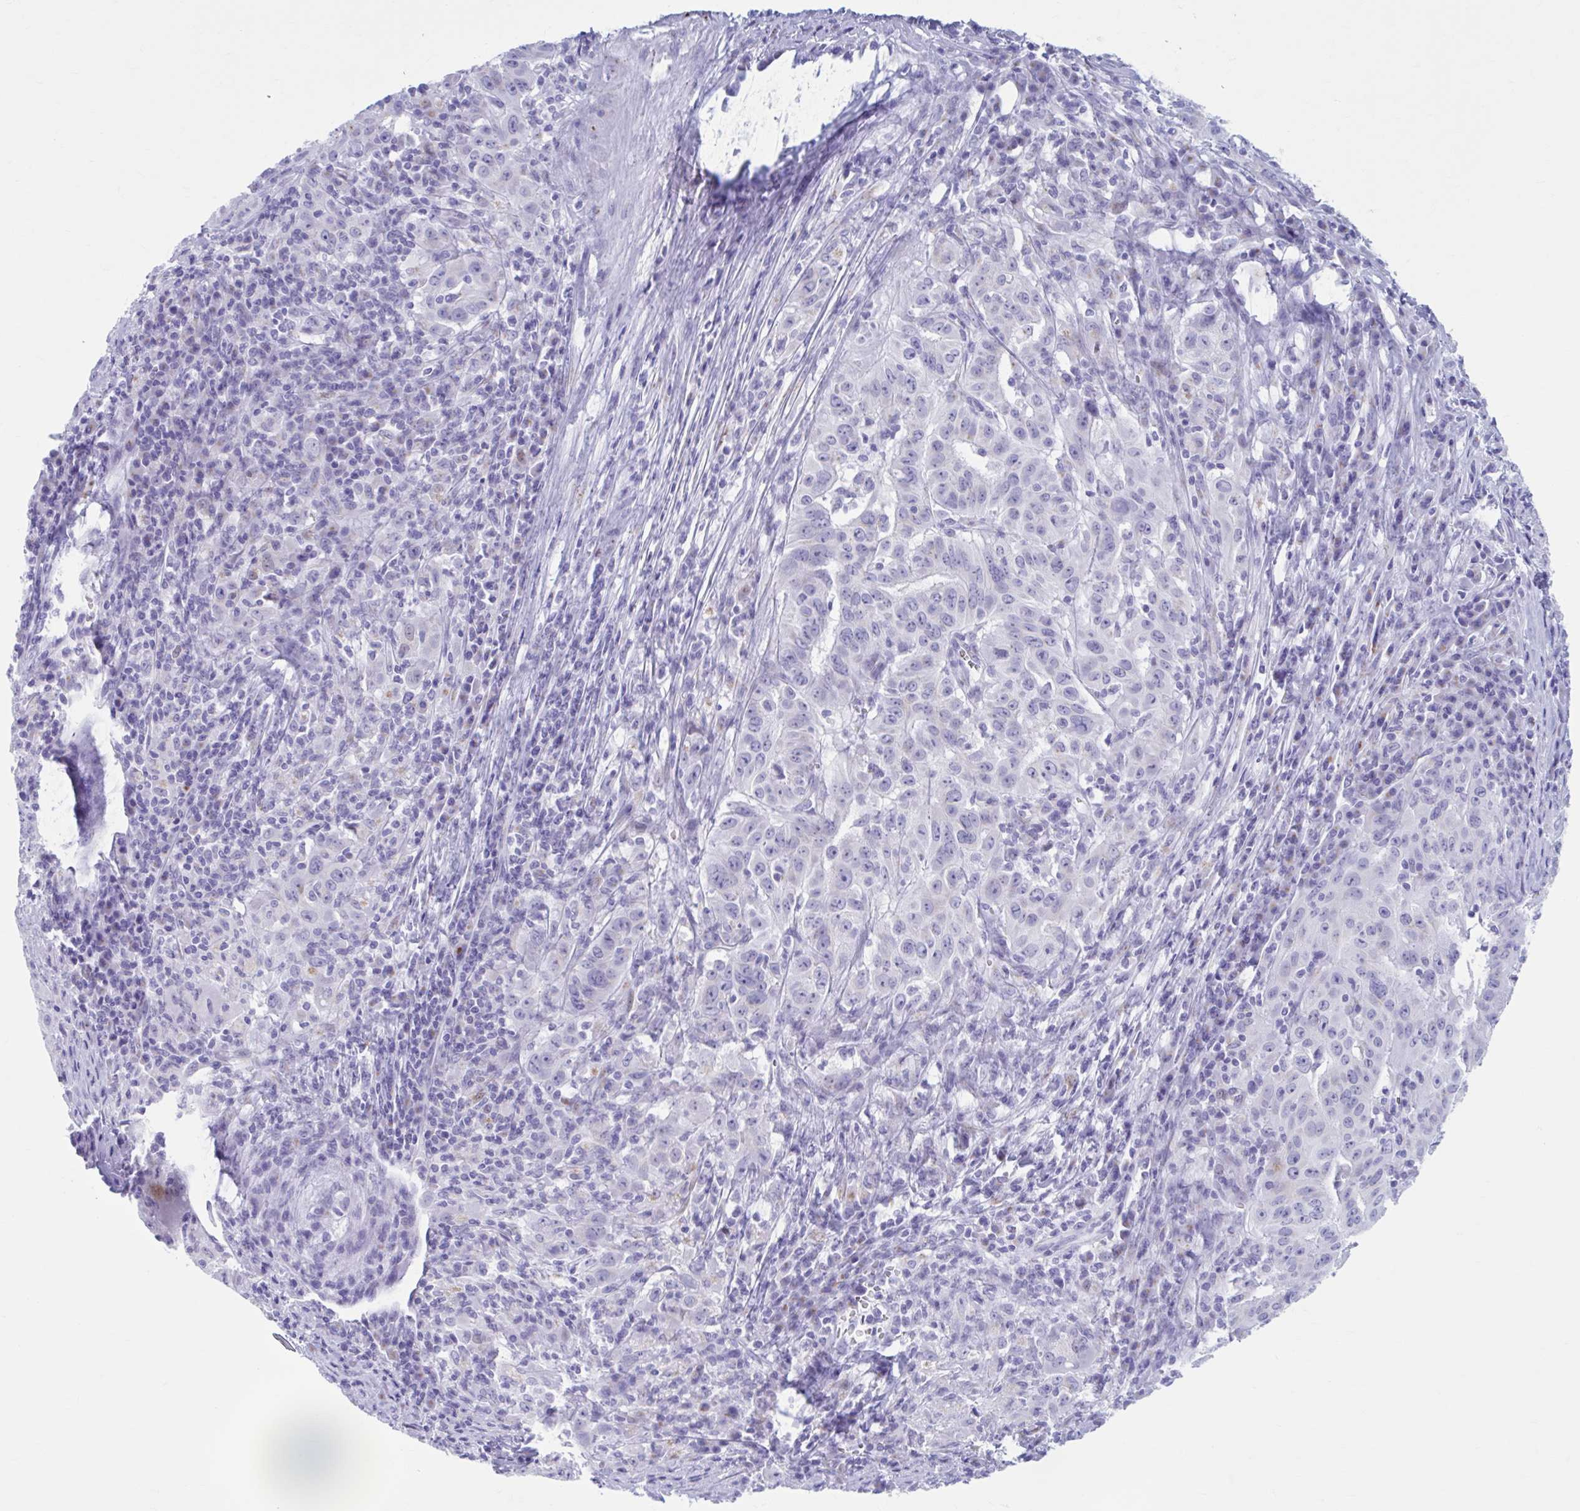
{"staining": {"intensity": "negative", "quantity": "none", "location": "none"}, "tissue": "pancreatic cancer", "cell_type": "Tumor cells", "image_type": "cancer", "snomed": [{"axis": "morphology", "description": "Adenocarcinoma, NOS"}, {"axis": "topography", "description": "Pancreas"}], "caption": "Pancreatic cancer stained for a protein using IHC reveals no positivity tumor cells.", "gene": "KCNE2", "patient": {"sex": "male", "age": 63}}